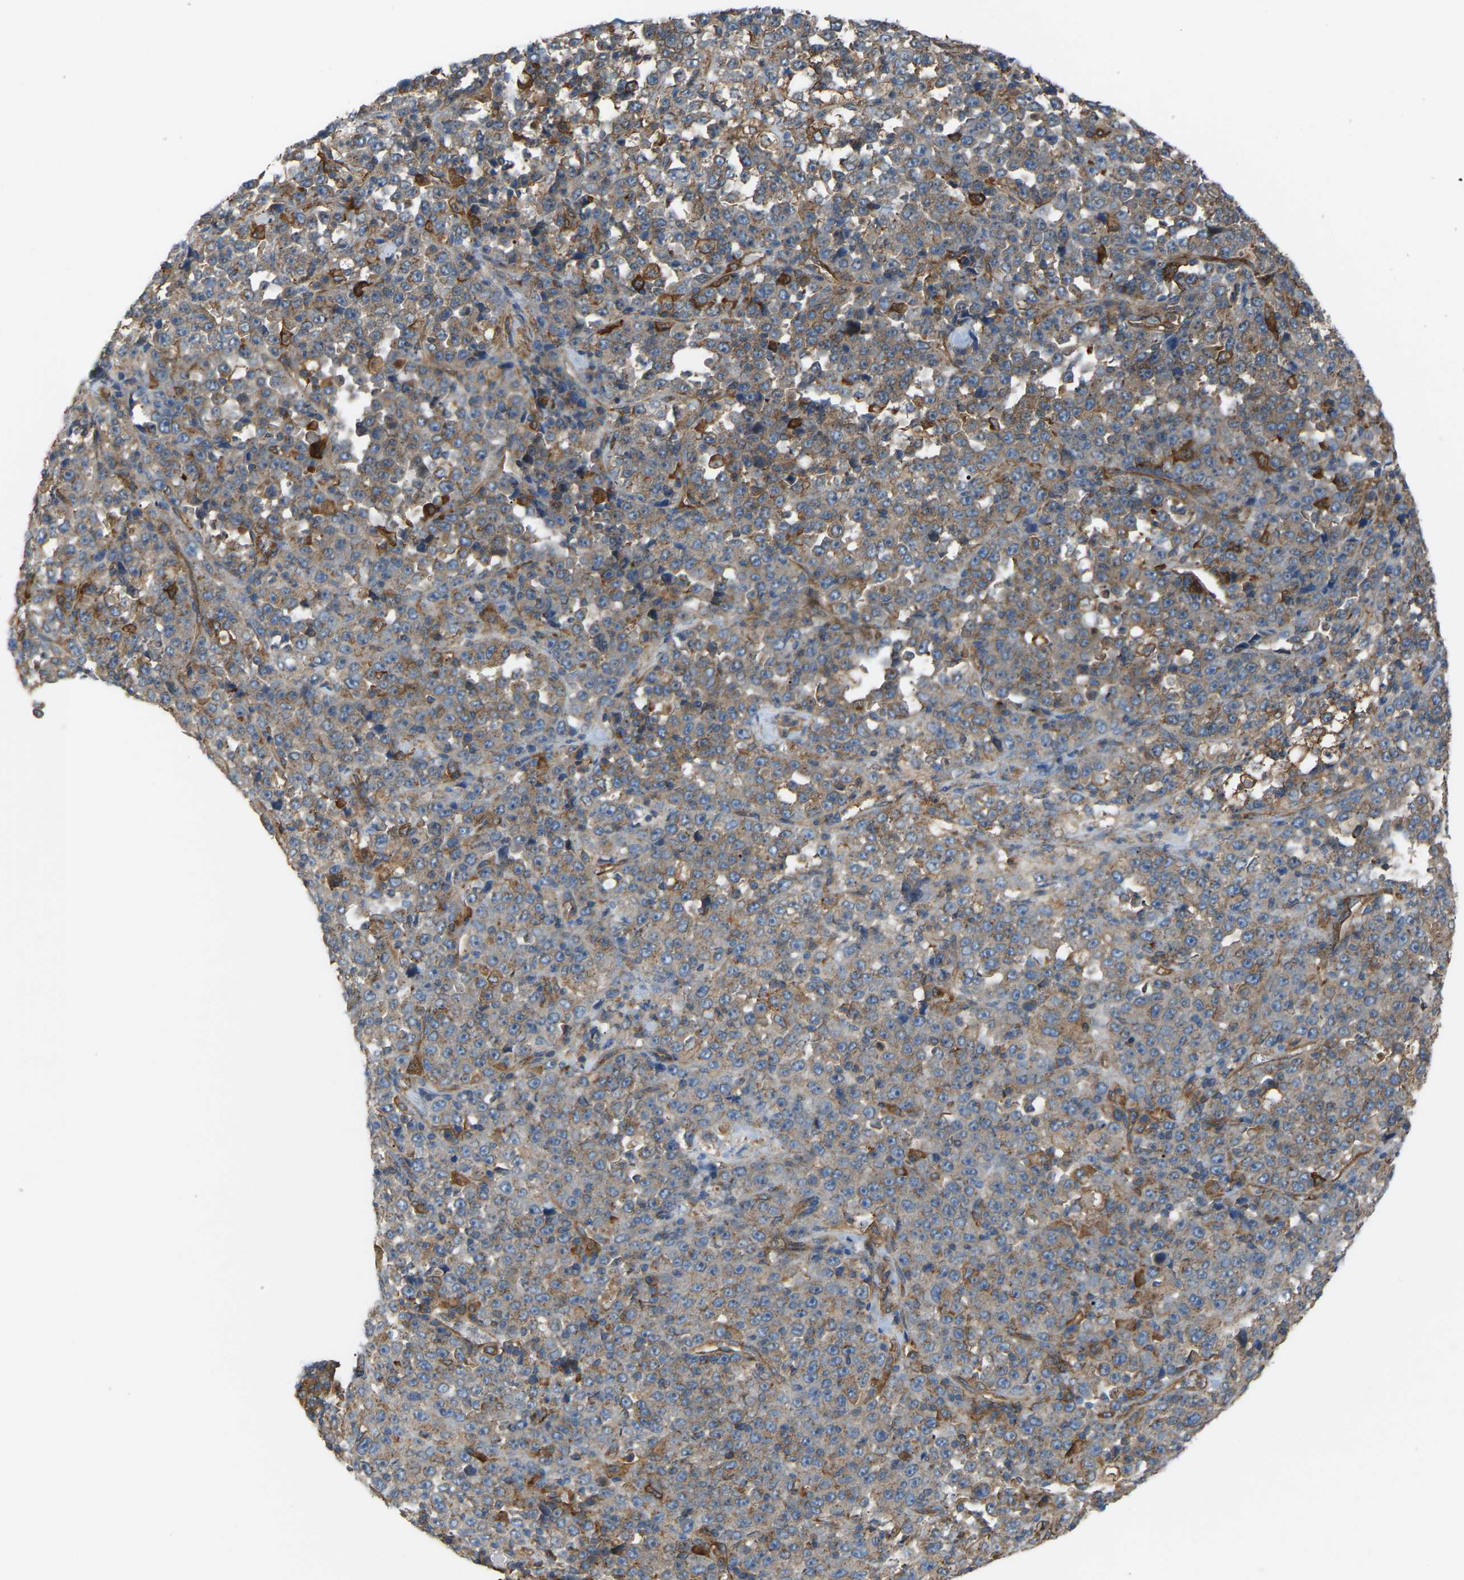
{"staining": {"intensity": "weak", "quantity": ">75%", "location": "cytoplasmic/membranous"}, "tissue": "stomach cancer", "cell_type": "Tumor cells", "image_type": "cancer", "snomed": [{"axis": "morphology", "description": "Normal tissue, NOS"}, {"axis": "morphology", "description": "Adenocarcinoma, NOS"}, {"axis": "topography", "description": "Stomach, upper"}, {"axis": "topography", "description": "Stomach"}], "caption": "Brown immunohistochemical staining in human adenocarcinoma (stomach) shows weak cytoplasmic/membranous positivity in approximately >75% of tumor cells.", "gene": "PICALM", "patient": {"sex": "male", "age": 59}}